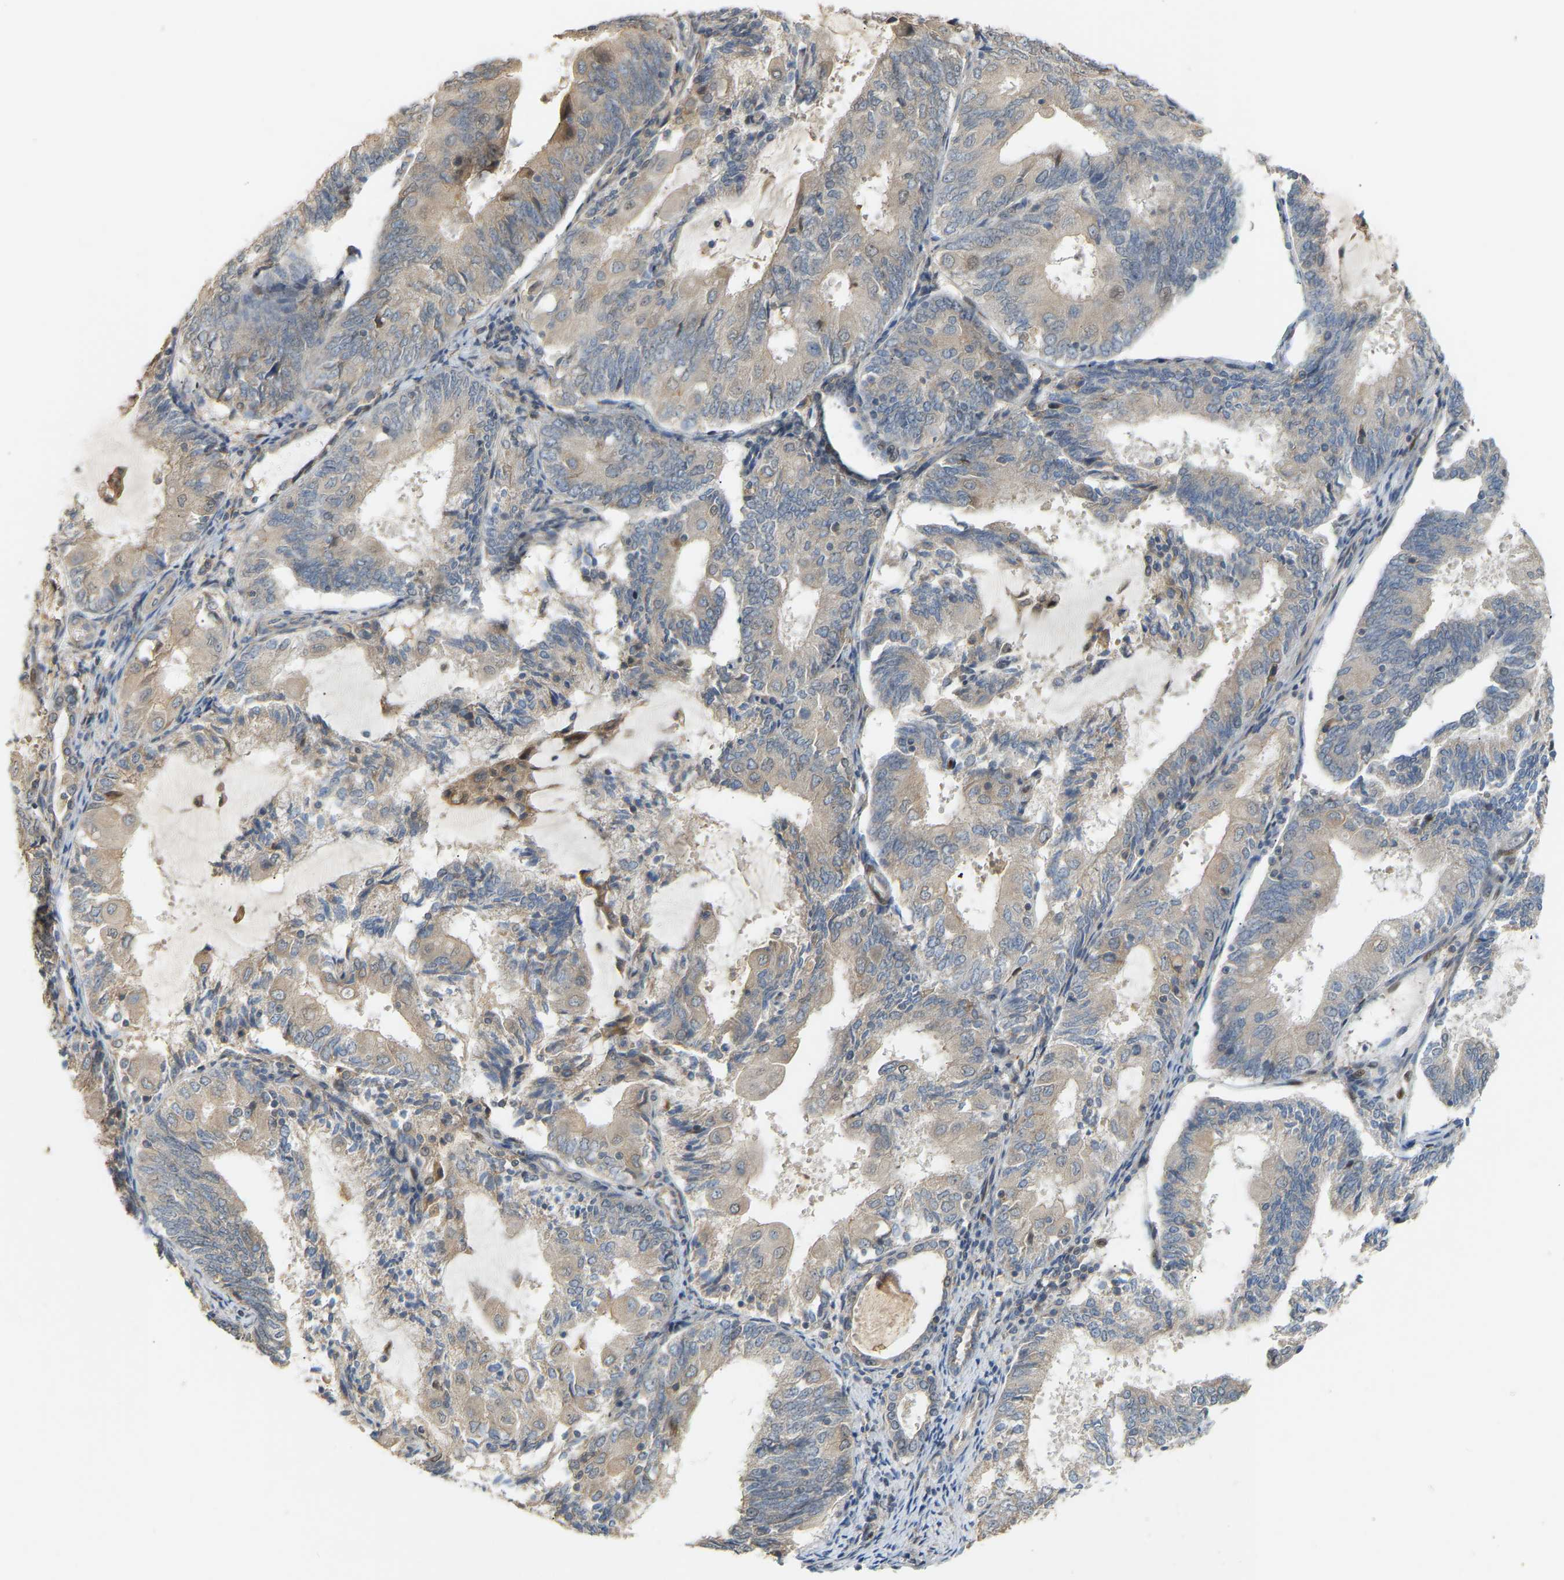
{"staining": {"intensity": "moderate", "quantity": "<25%", "location": "cytoplasmic/membranous,nuclear"}, "tissue": "endometrial cancer", "cell_type": "Tumor cells", "image_type": "cancer", "snomed": [{"axis": "morphology", "description": "Adenocarcinoma, NOS"}, {"axis": "topography", "description": "Endometrium"}], "caption": "Immunohistochemical staining of endometrial adenocarcinoma demonstrates low levels of moderate cytoplasmic/membranous and nuclear expression in about <25% of tumor cells. The staining is performed using DAB brown chromogen to label protein expression. The nuclei are counter-stained blue using hematoxylin.", "gene": "PTPN4", "patient": {"sex": "female", "age": 81}}